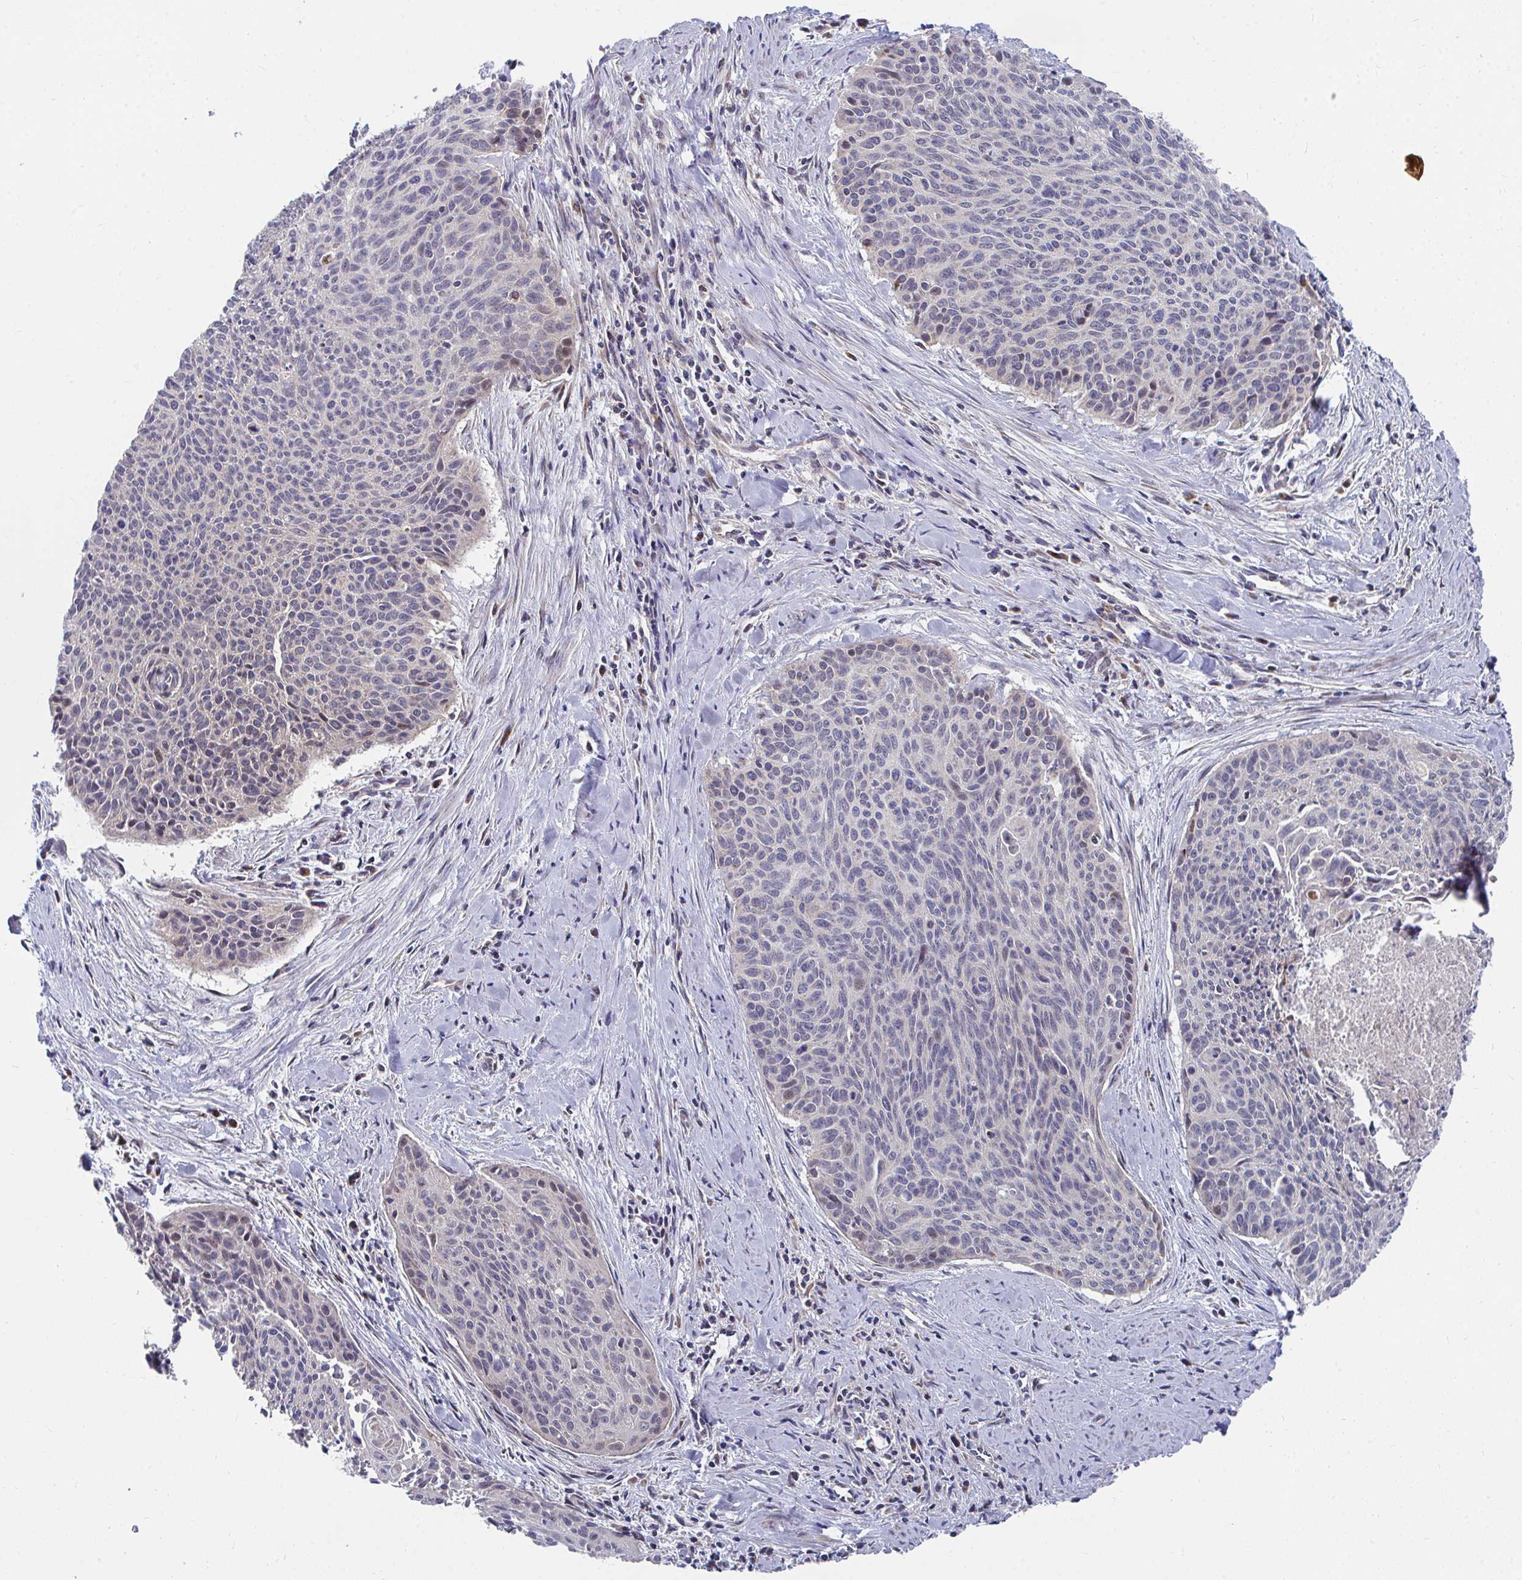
{"staining": {"intensity": "weak", "quantity": "<25%", "location": "cytoplasmic/membranous"}, "tissue": "cervical cancer", "cell_type": "Tumor cells", "image_type": "cancer", "snomed": [{"axis": "morphology", "description": "Squamous cell carcinoma, NOS"}, {"axis": "topography", "description": "Cervix"}], "caption": "A histopathology image of cervical cancer (squamous cell carcinoma) stained for a protein exhibits no brown staining in tumor cells. (DAB immunohistochemistry (IHC), high magnification).", "gene": "PEX3", "patient": {"sex": "female", "age": 55}}